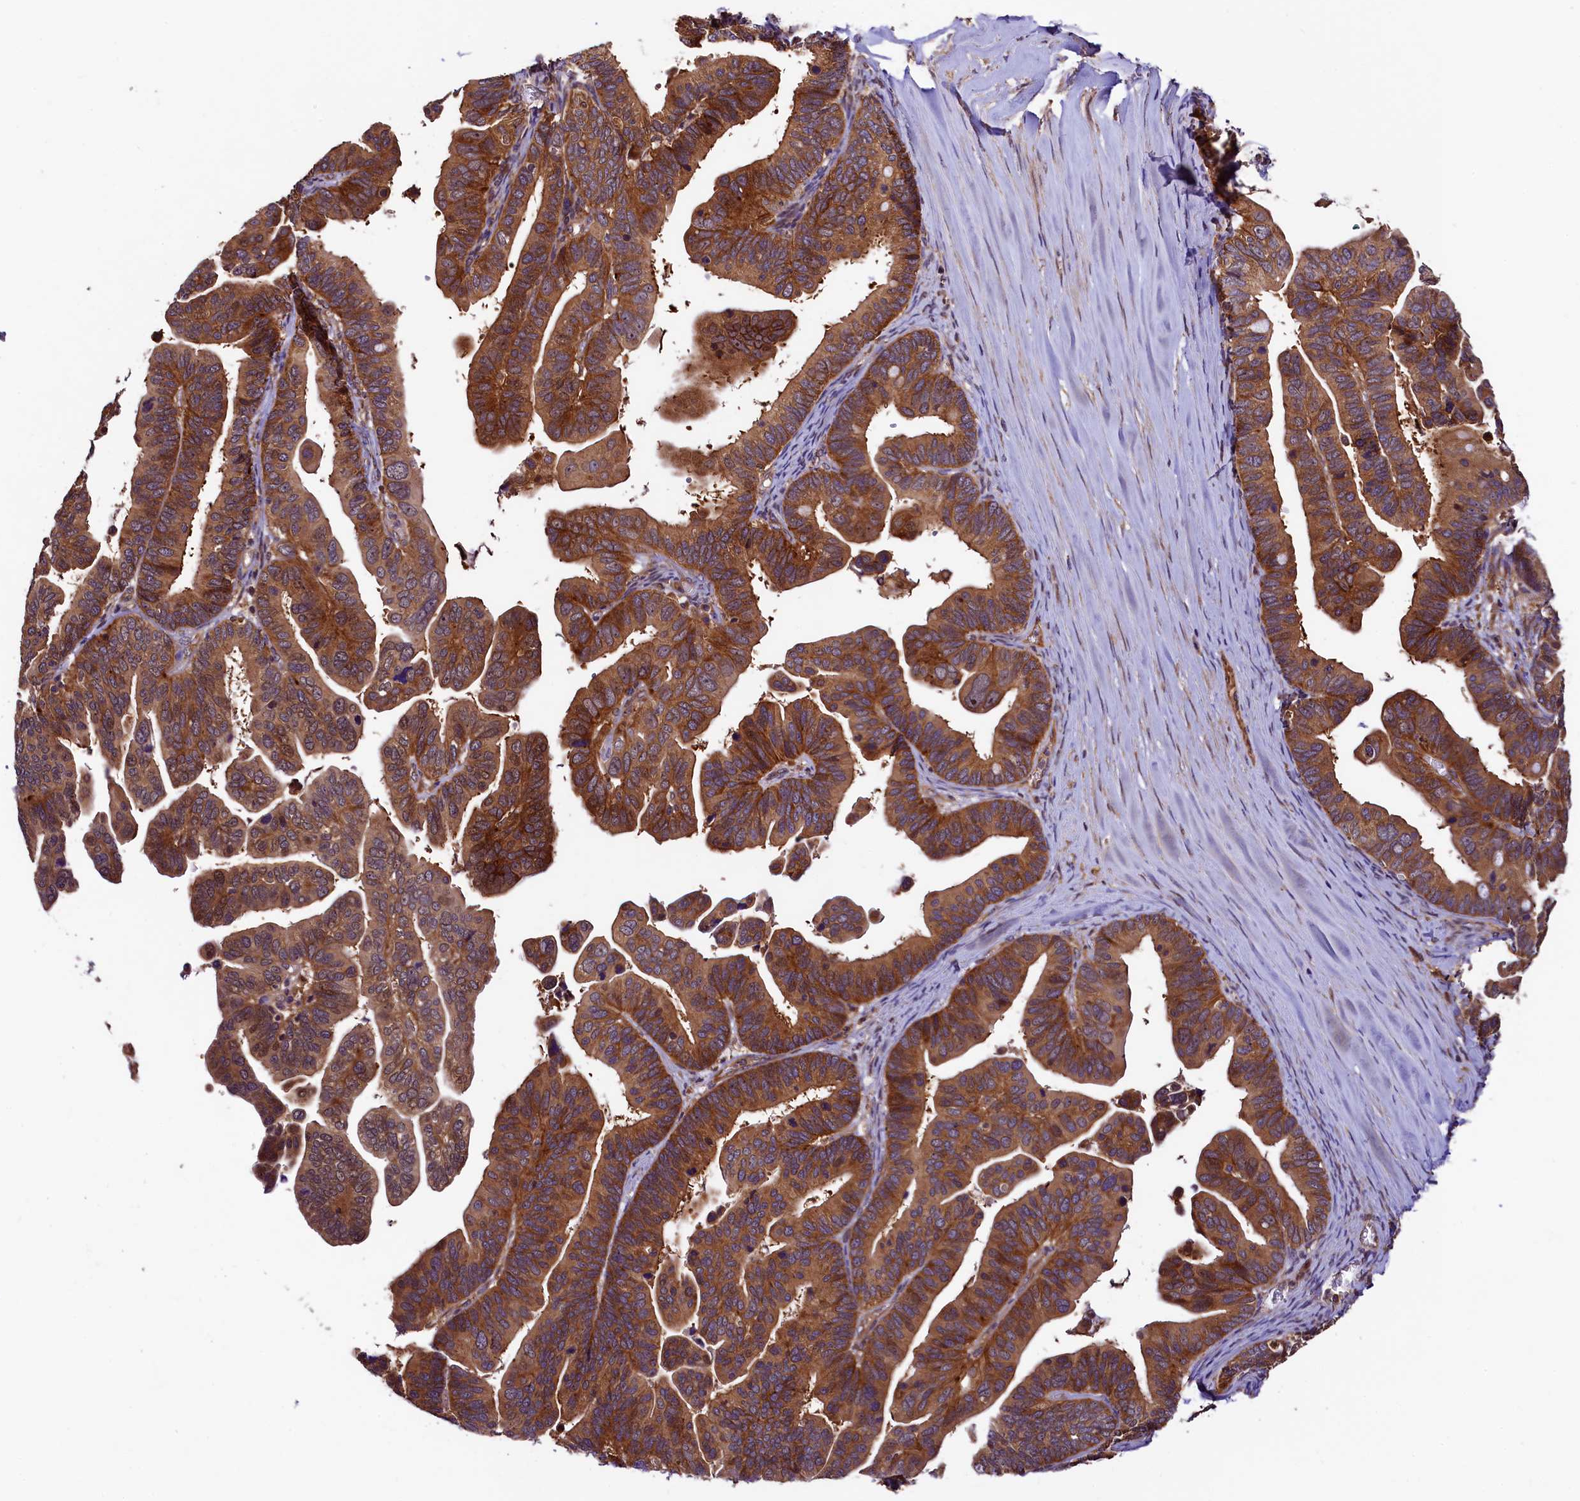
{"staining": {"intensity": "strong", "quantity": ">75%", "location": "cytoplasmic/membranous"}, "tissue": "ovarian cancer", "cell_type": "Tumor cells", "image_type": "cancer", "snomed": [{"axis": "morphology", "description": "Cystadenocarcinoma, serous, NOS"}, {"axis": "topography", "description": "Ovary"}], "caption": "Immunohistochemistry of ovarian cancer demonstrates high levels of strong cytoplasmic/membranous positivity in approximately >75% of tumor cells.", "gene": "VPS35", "patient": {"sex": "female", "age": 56}}